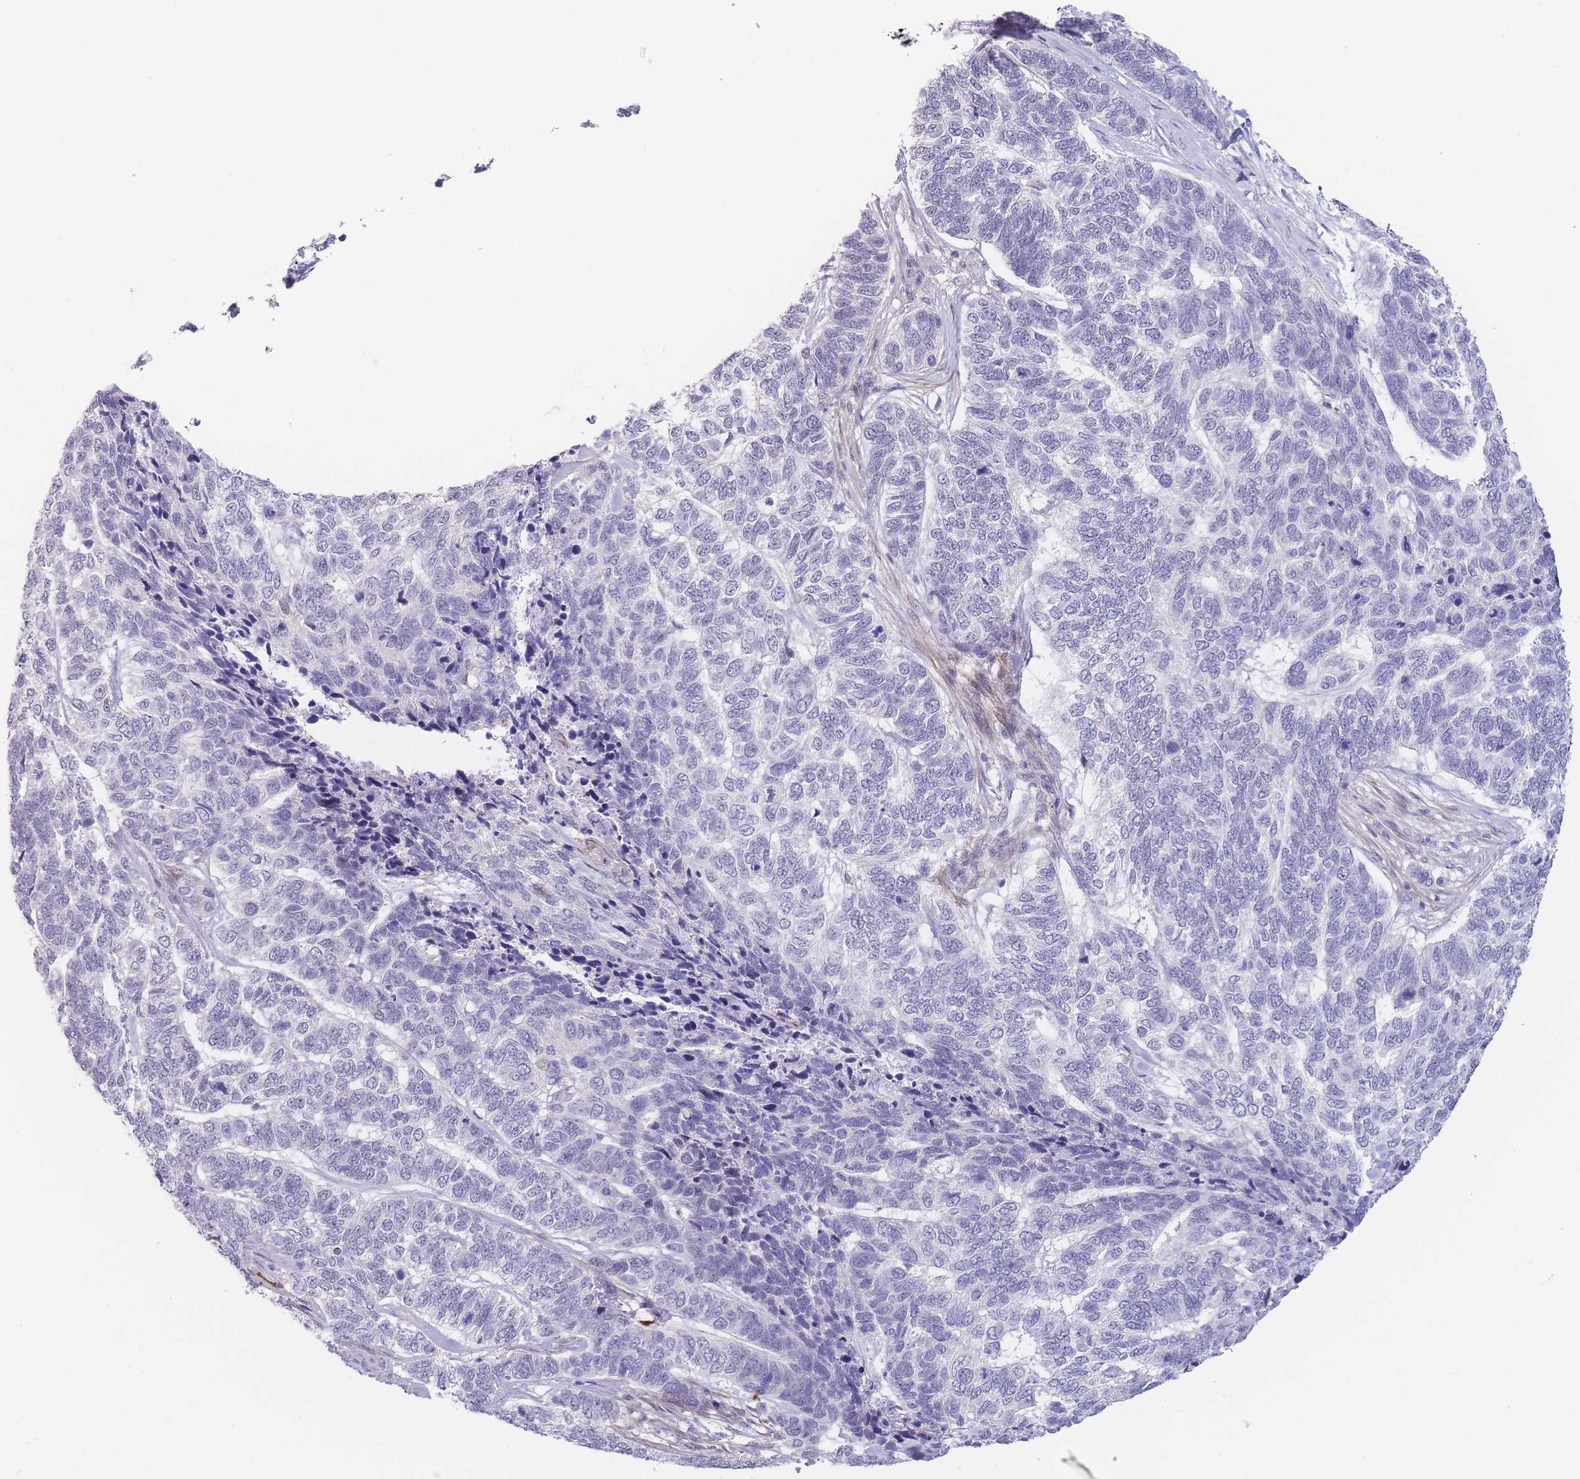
{"staining": {"intensity": "negative", "quantity": "none", "location": "none"}, "tissue": "skin cancer", "cell_type": "Tumor cells", "image_type": "cancer", "snomed": [{"axis": "morphology", "description": "Basal cell carcinoma"}, {"axis": "topography", "description": "Skin"}], "caption": "Immunohistochemistry histopathology image of neoplastic tissue: human skin cancer (basal cell carcinoma) stained with DAB (3,3'-diaminobenzidine) reveals no significant protein staining in tumor cells. (Stains: DAB IHC with hematoxylin counter stain, Microscopy: brightfield microscopy at high magnification).", "gene": "ASAP3", "patient": {"sex": "female", "age": 65}}